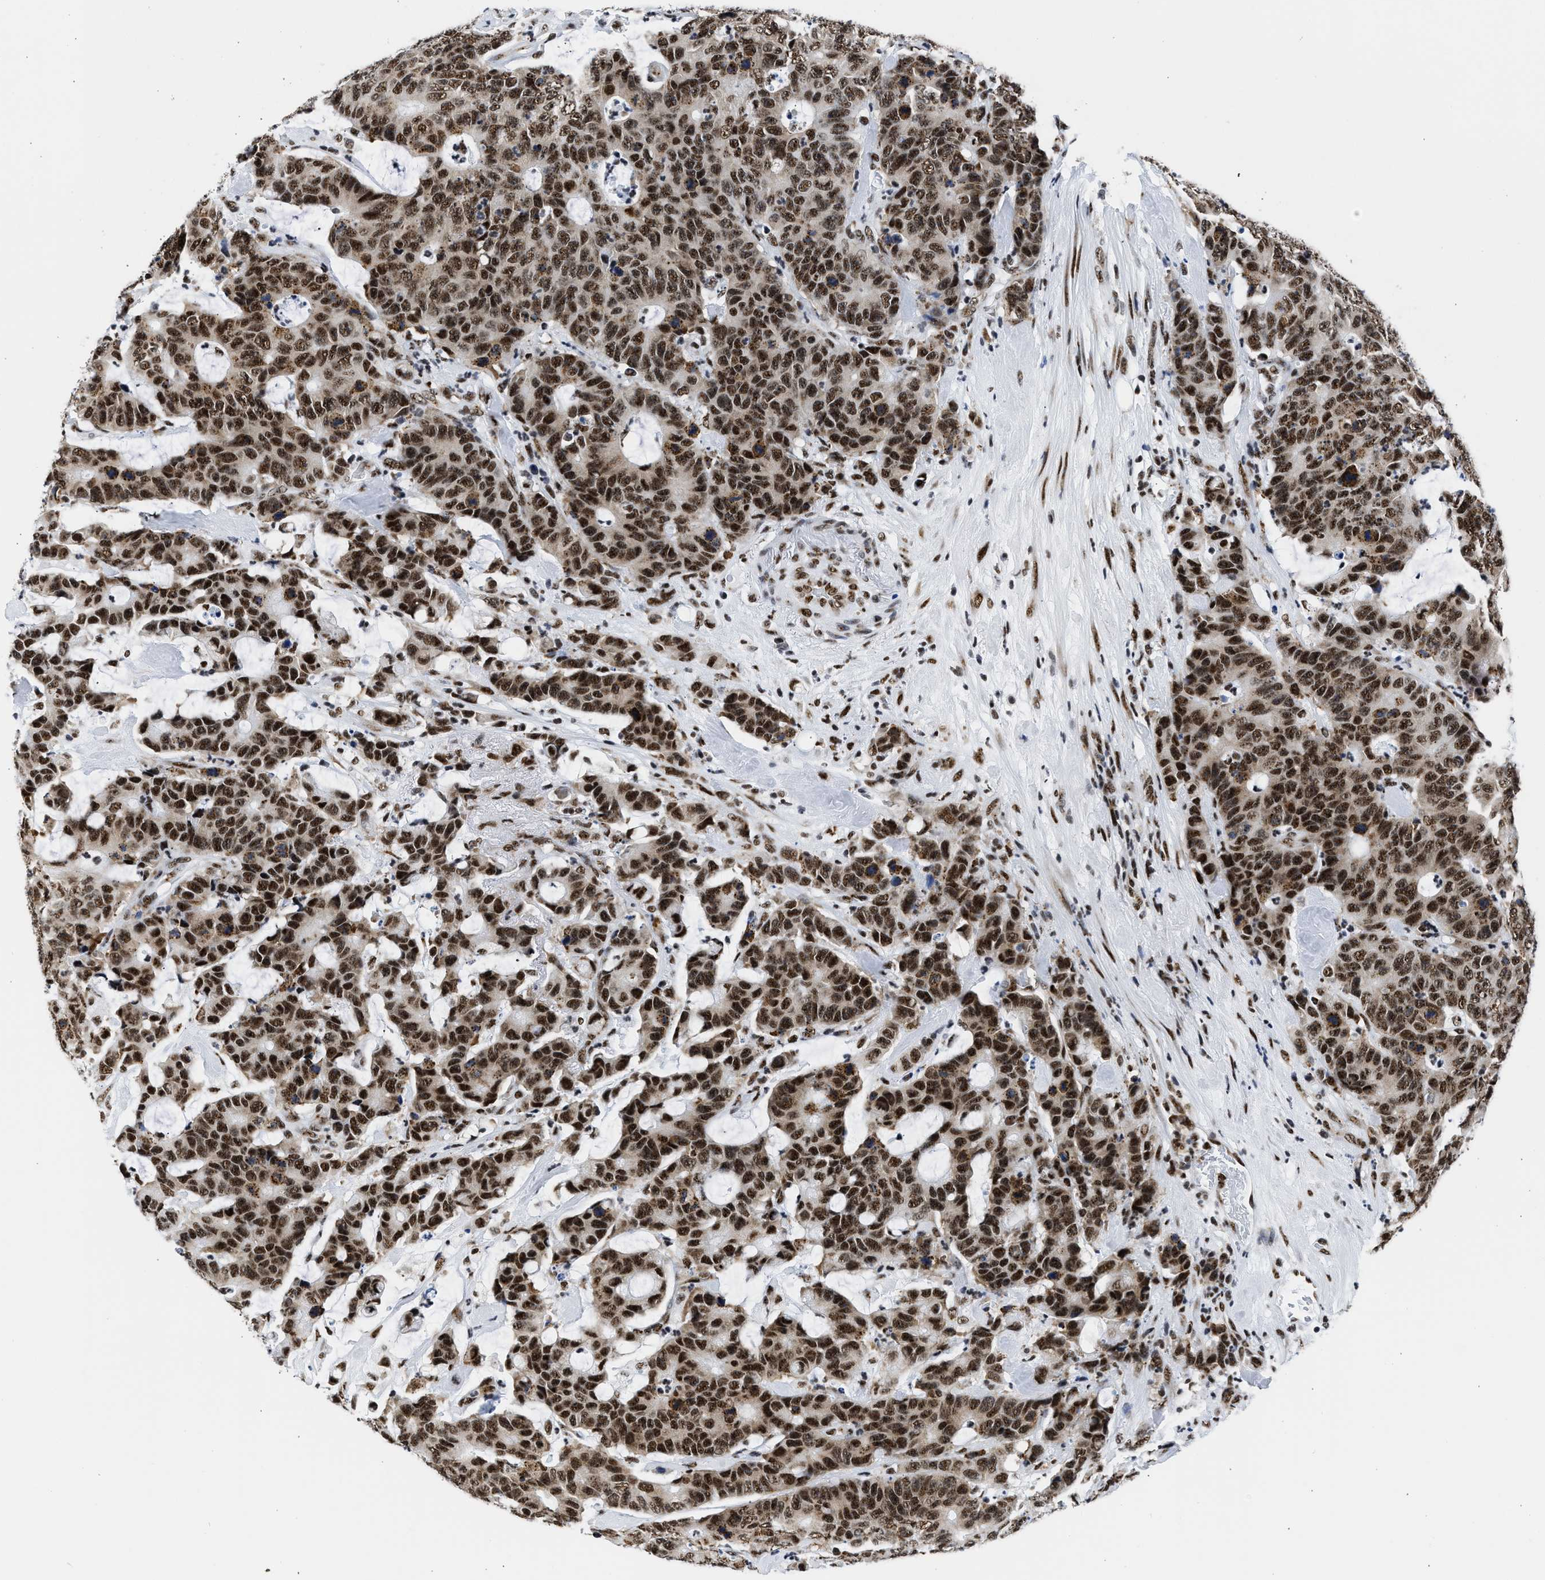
{"staining": {"intensity": "strong", "quantity": ">75%", "location": "nuclear"}, "tissue": "colorectal cancer", "cell_type": "Tumor cells", "image_type": "cancer", "snomed": [{"axis": "morphology", "description": "Adenocarcinoma, NOS"}, {"axis": "topography", "description": "Colon"}], "caption": "Colorectal adenocarcinoma was stained to show a protein in brown. There is high levels of strong nuclear expression in approximately >75% of tumor cells.", "gene": "RBM8A", "patient": {"sex": "female", "age": 86}}